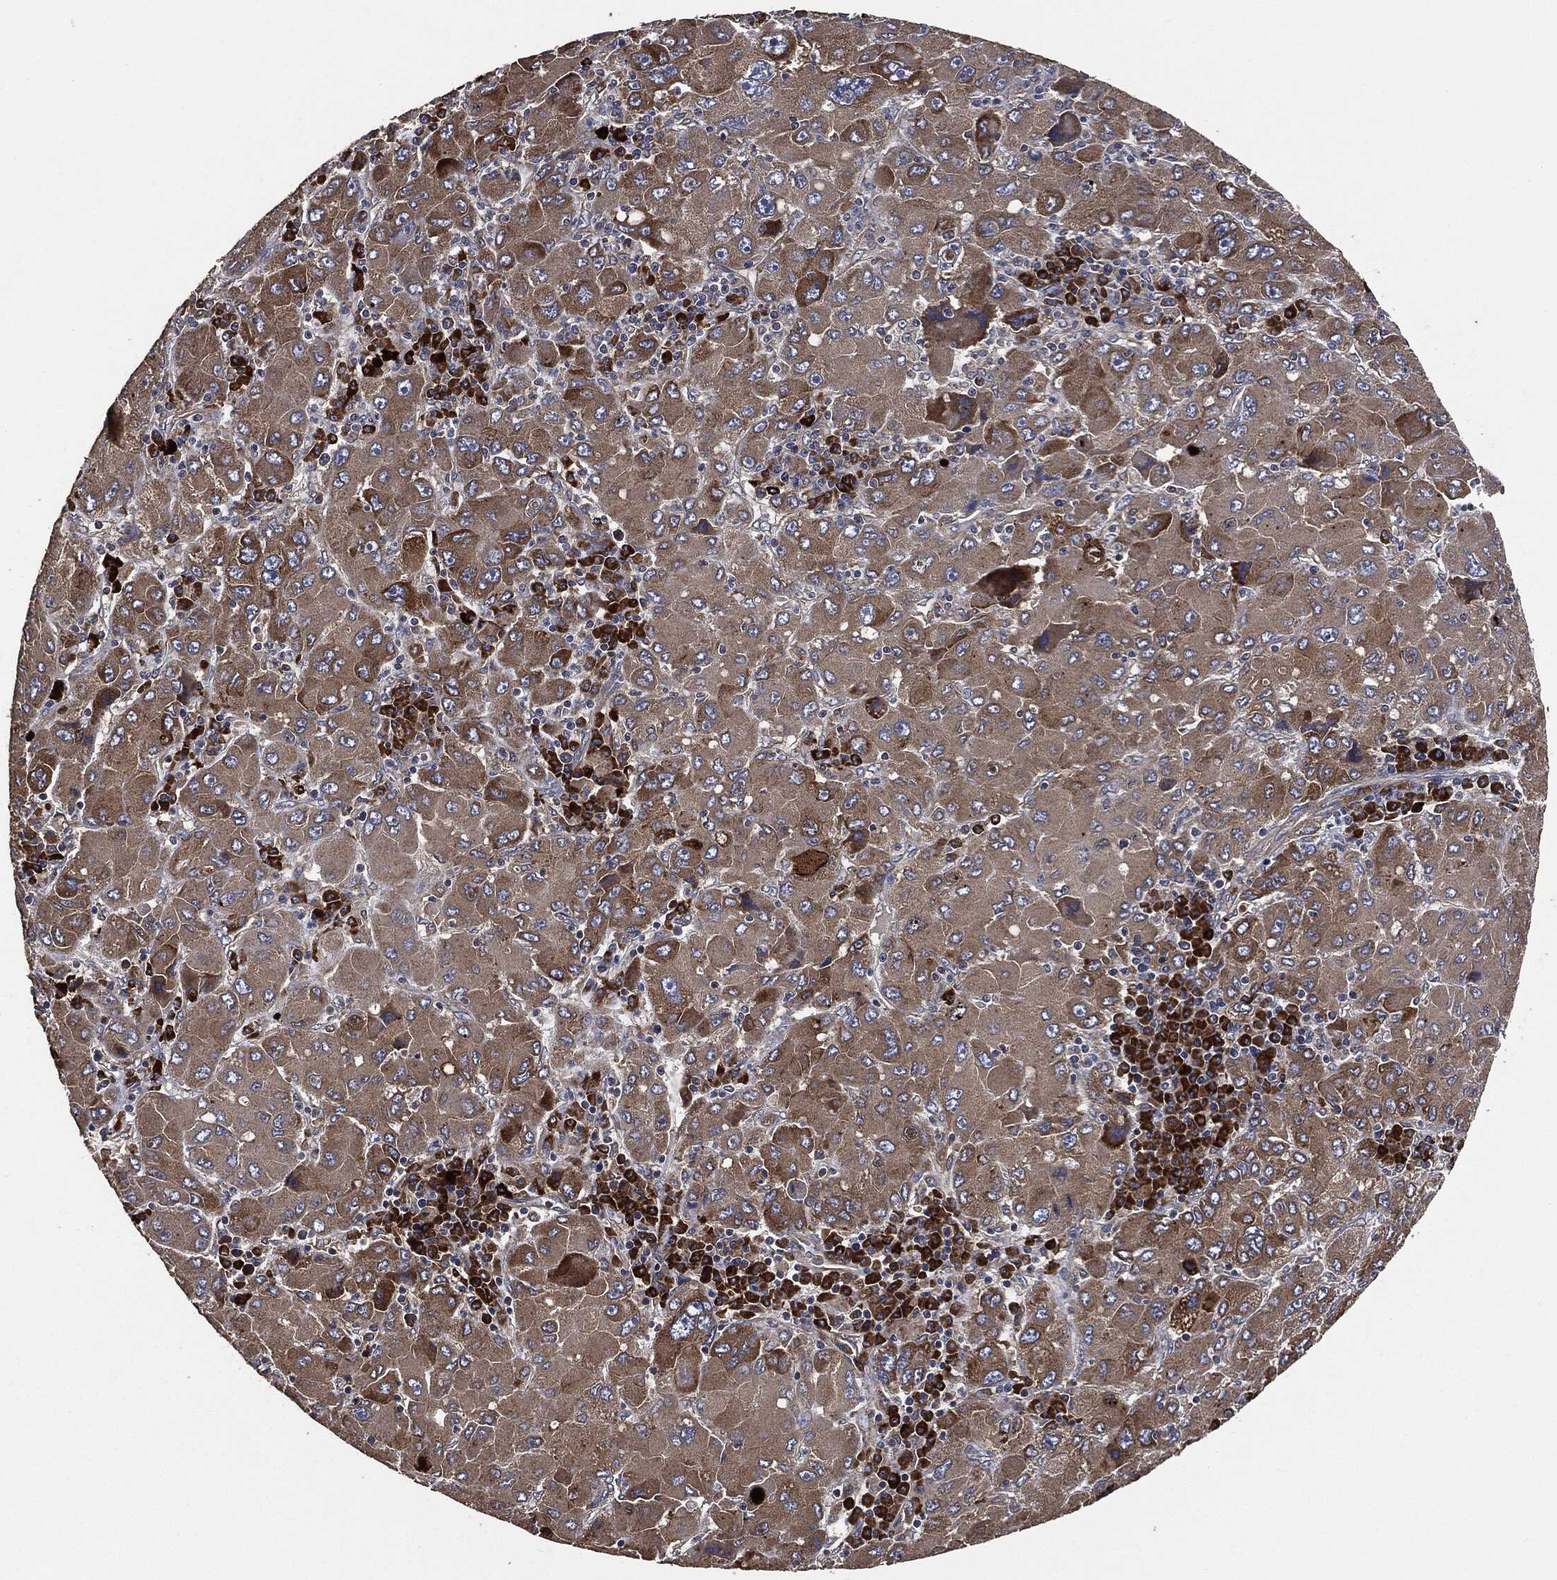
{"staining": {"intensity": "strong", "quantity": "<25%", "location": "cytoplasmic/membranous"}, "tissue": "liver cancer", "cell_type": "Tumor cells", "image_type": "cancer", "snomed": [{"axis": "morphology", "description": "Carcinoma, Hepatocellular, NOS"}, {"axis": "topography", "description": "Liver"}], "caption": "Immunohistochemistry staining of liver cancer, which shows medium levels of strong cytoplasmic/membranous positivity in about <25% of tumor cells indicating strong cytoplasmic/membranous protein expression. The staining was performed using DAB (brown) for protein detection and nuclei were counterstained in hematoxylin (blue).", "gene": "STK3", "patient": {"sex": "male", "age": 75}}